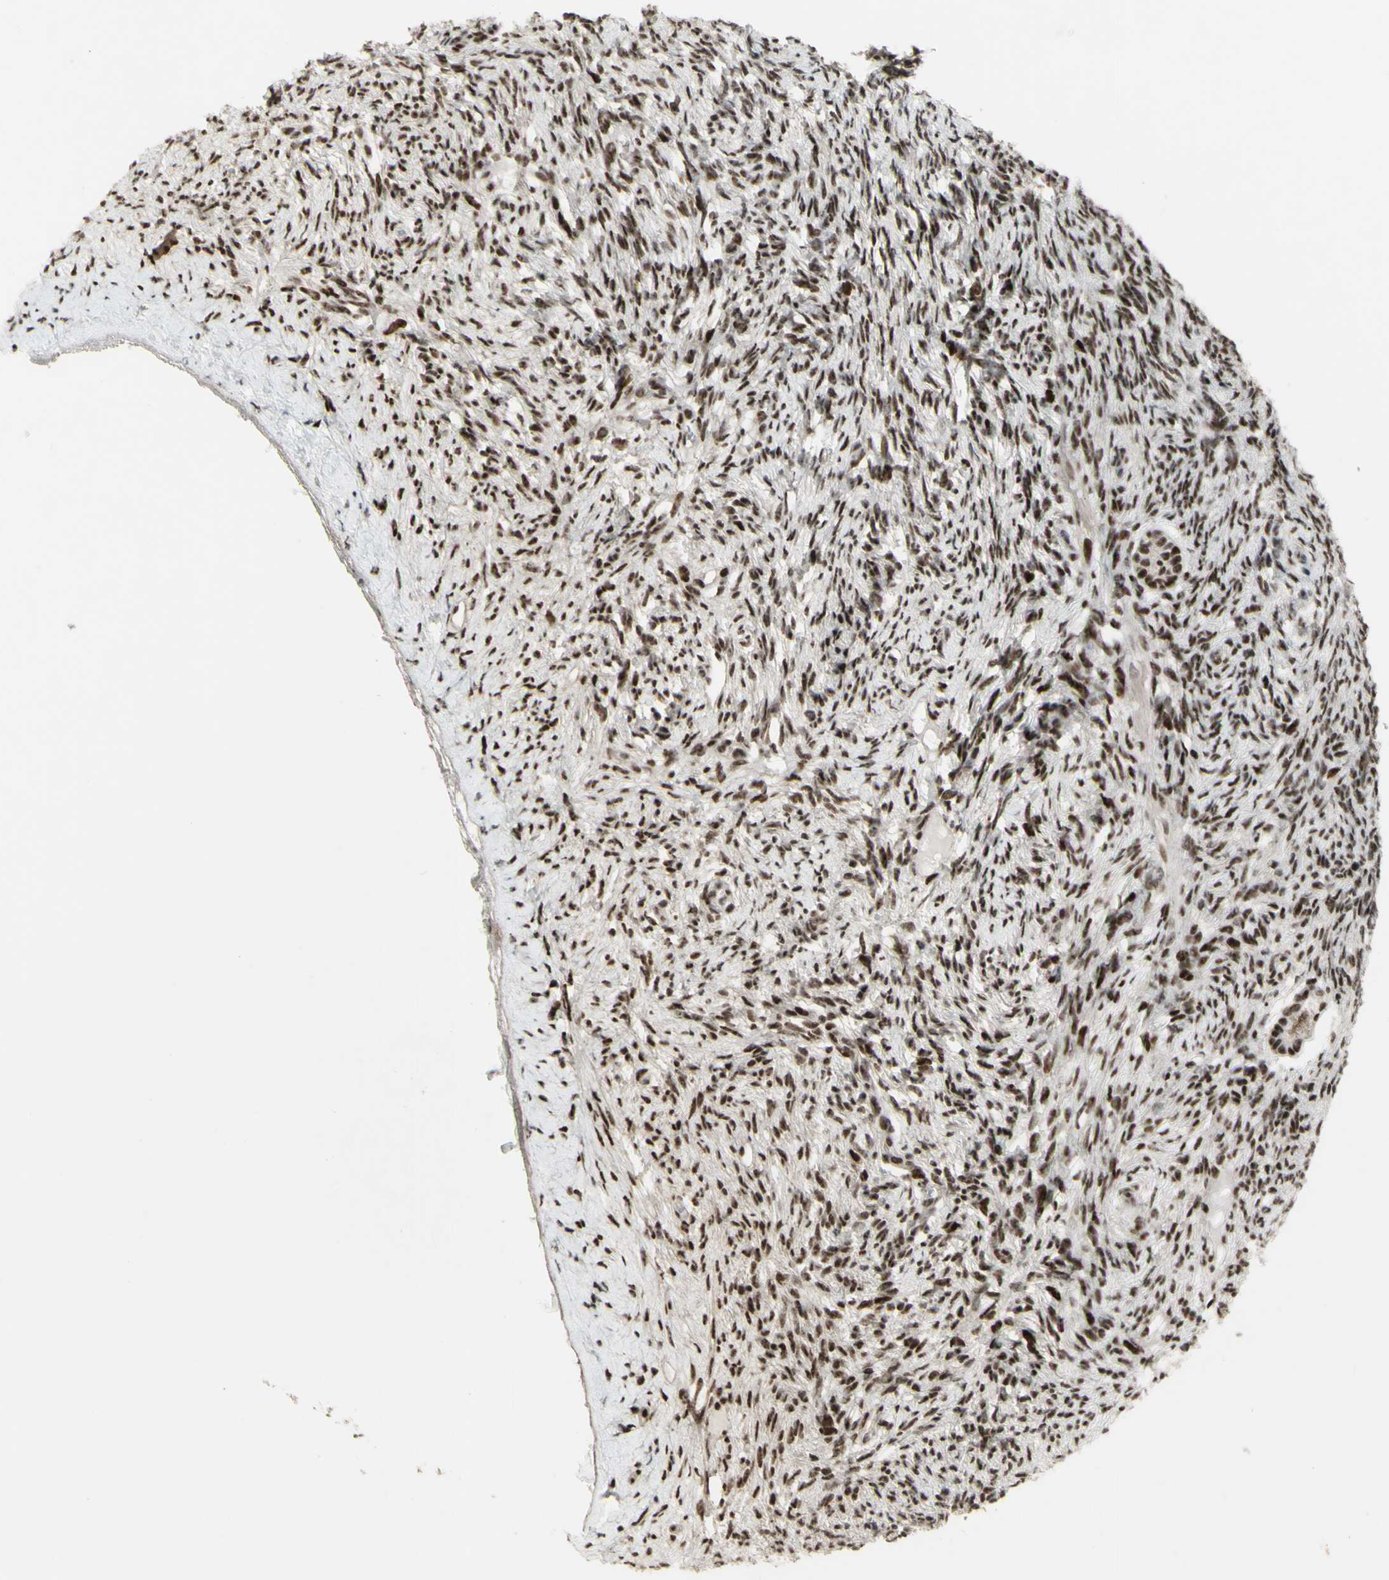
{"staining": {"intensity": "moderate", "quantity": ">75%", "location": "nuclear"}, "tissue": "ovary", "cell_type": "Follicle cells", "image_type": "normal", "snomed": [{"axis": "morphology", "description": "Normal tissue, NOS"}, {"axis": "topography", "description": "Ovary"}], "caption": "Immunohistochemistry (IHC) (DAB (3,3'-diaminobenzidine)) staining of benign human ovary reveals moderate nuclear protein staining in approximately >75% of follicle cells.", "gene": "SUPT6H", "patient": {"sex": "female", "age": 33}}